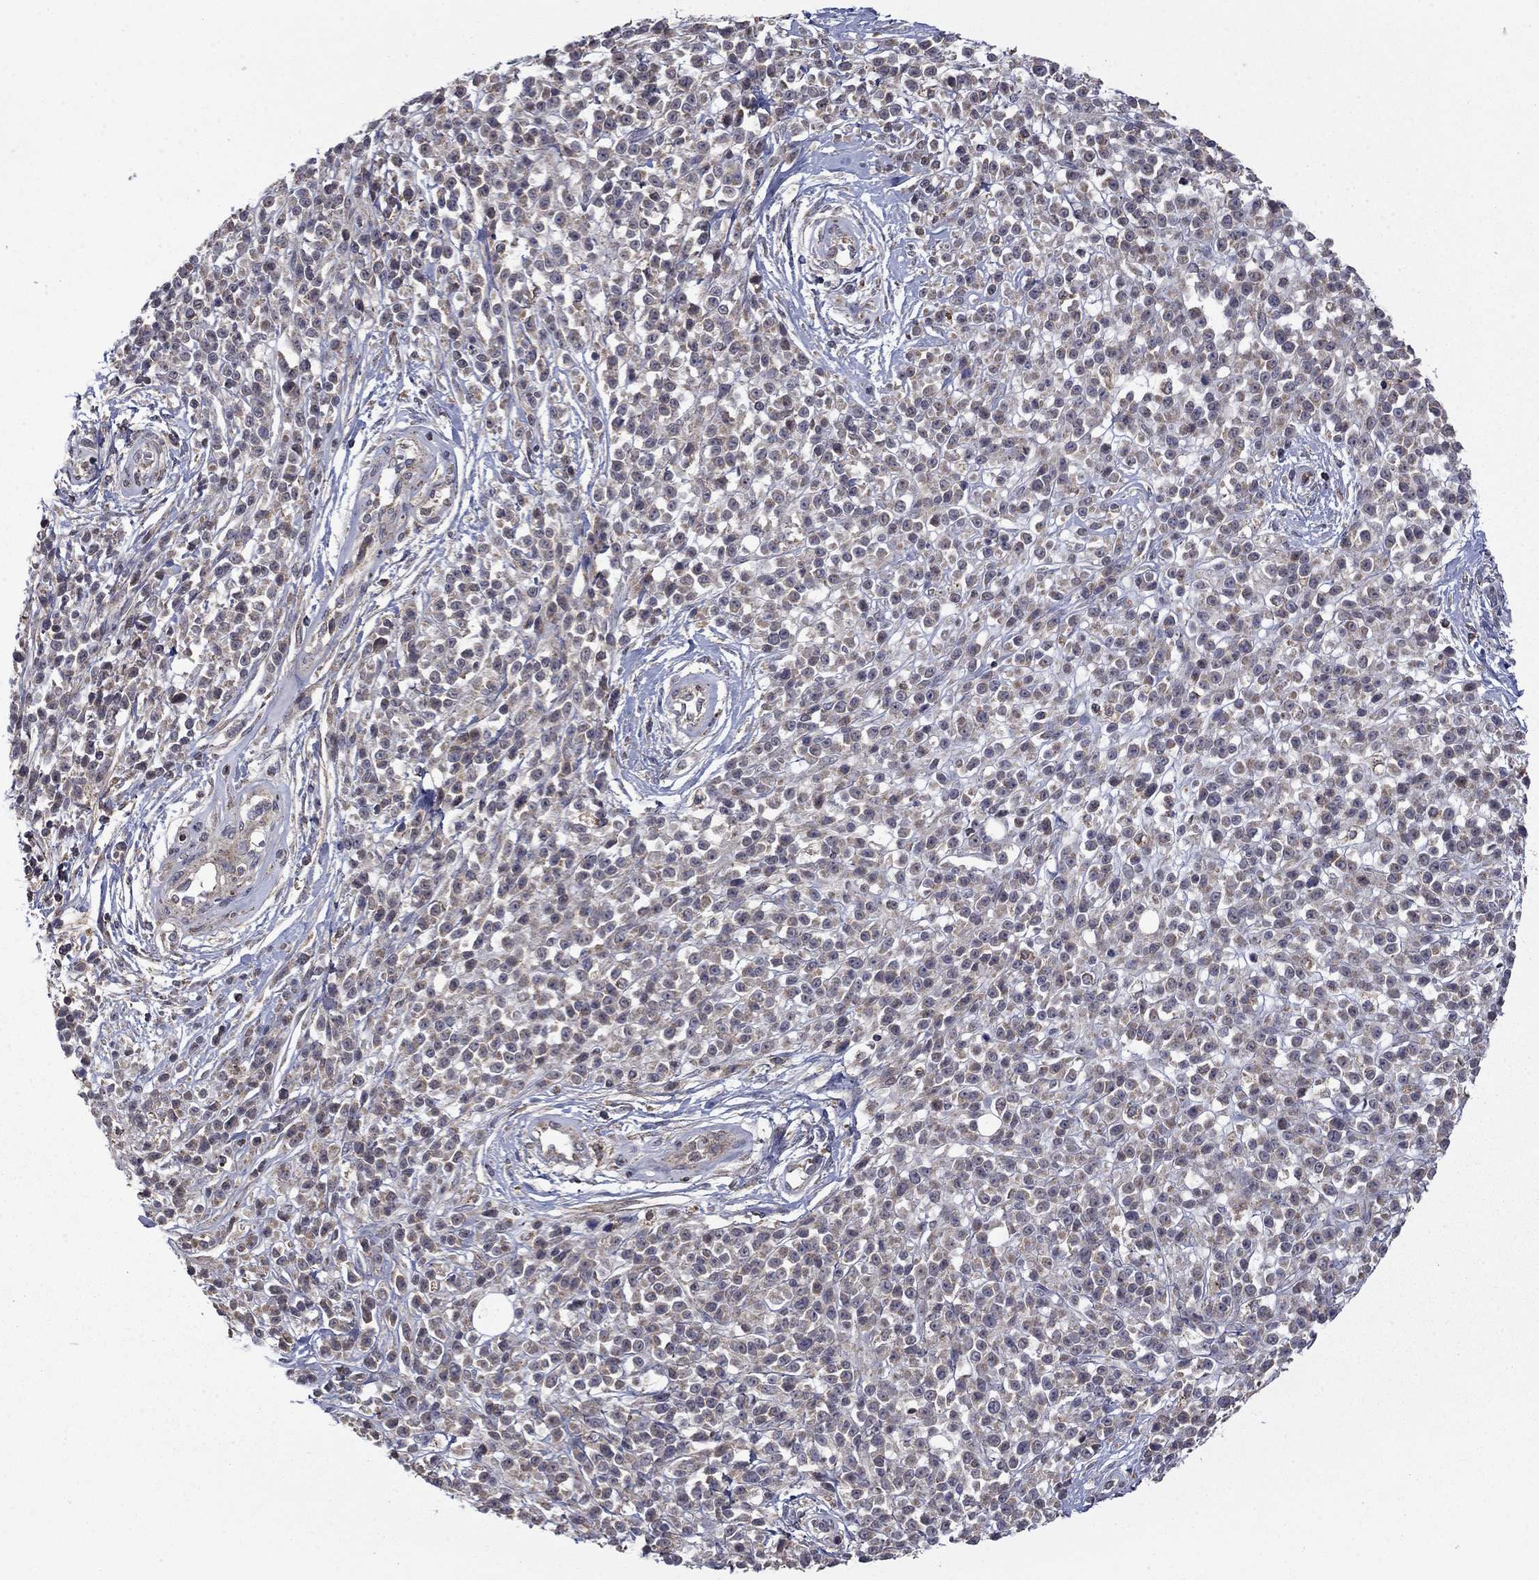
{"staining": {"intensity": "negative", "quantity": "none", "location": "none"}, "tissue": "melanoma", "cell_type": "Tumor cells", "image_type": "cancer", "snomed": [{"axis": "morphology", "description": "Malignant melanoma, NOS"}, {"axis": "topography", "description": "Skin"}, {"axis": "topography", "description": "Skin of trunk"}], "caption": "High power microscopy histopathology image of an immunohistochemistry (IHC) photomicrograph of malignant melanoma, revealing no significant positivity in tumor cells.", "gene": "DOP1B", "patient": {"sex": "male", "age": 74}}